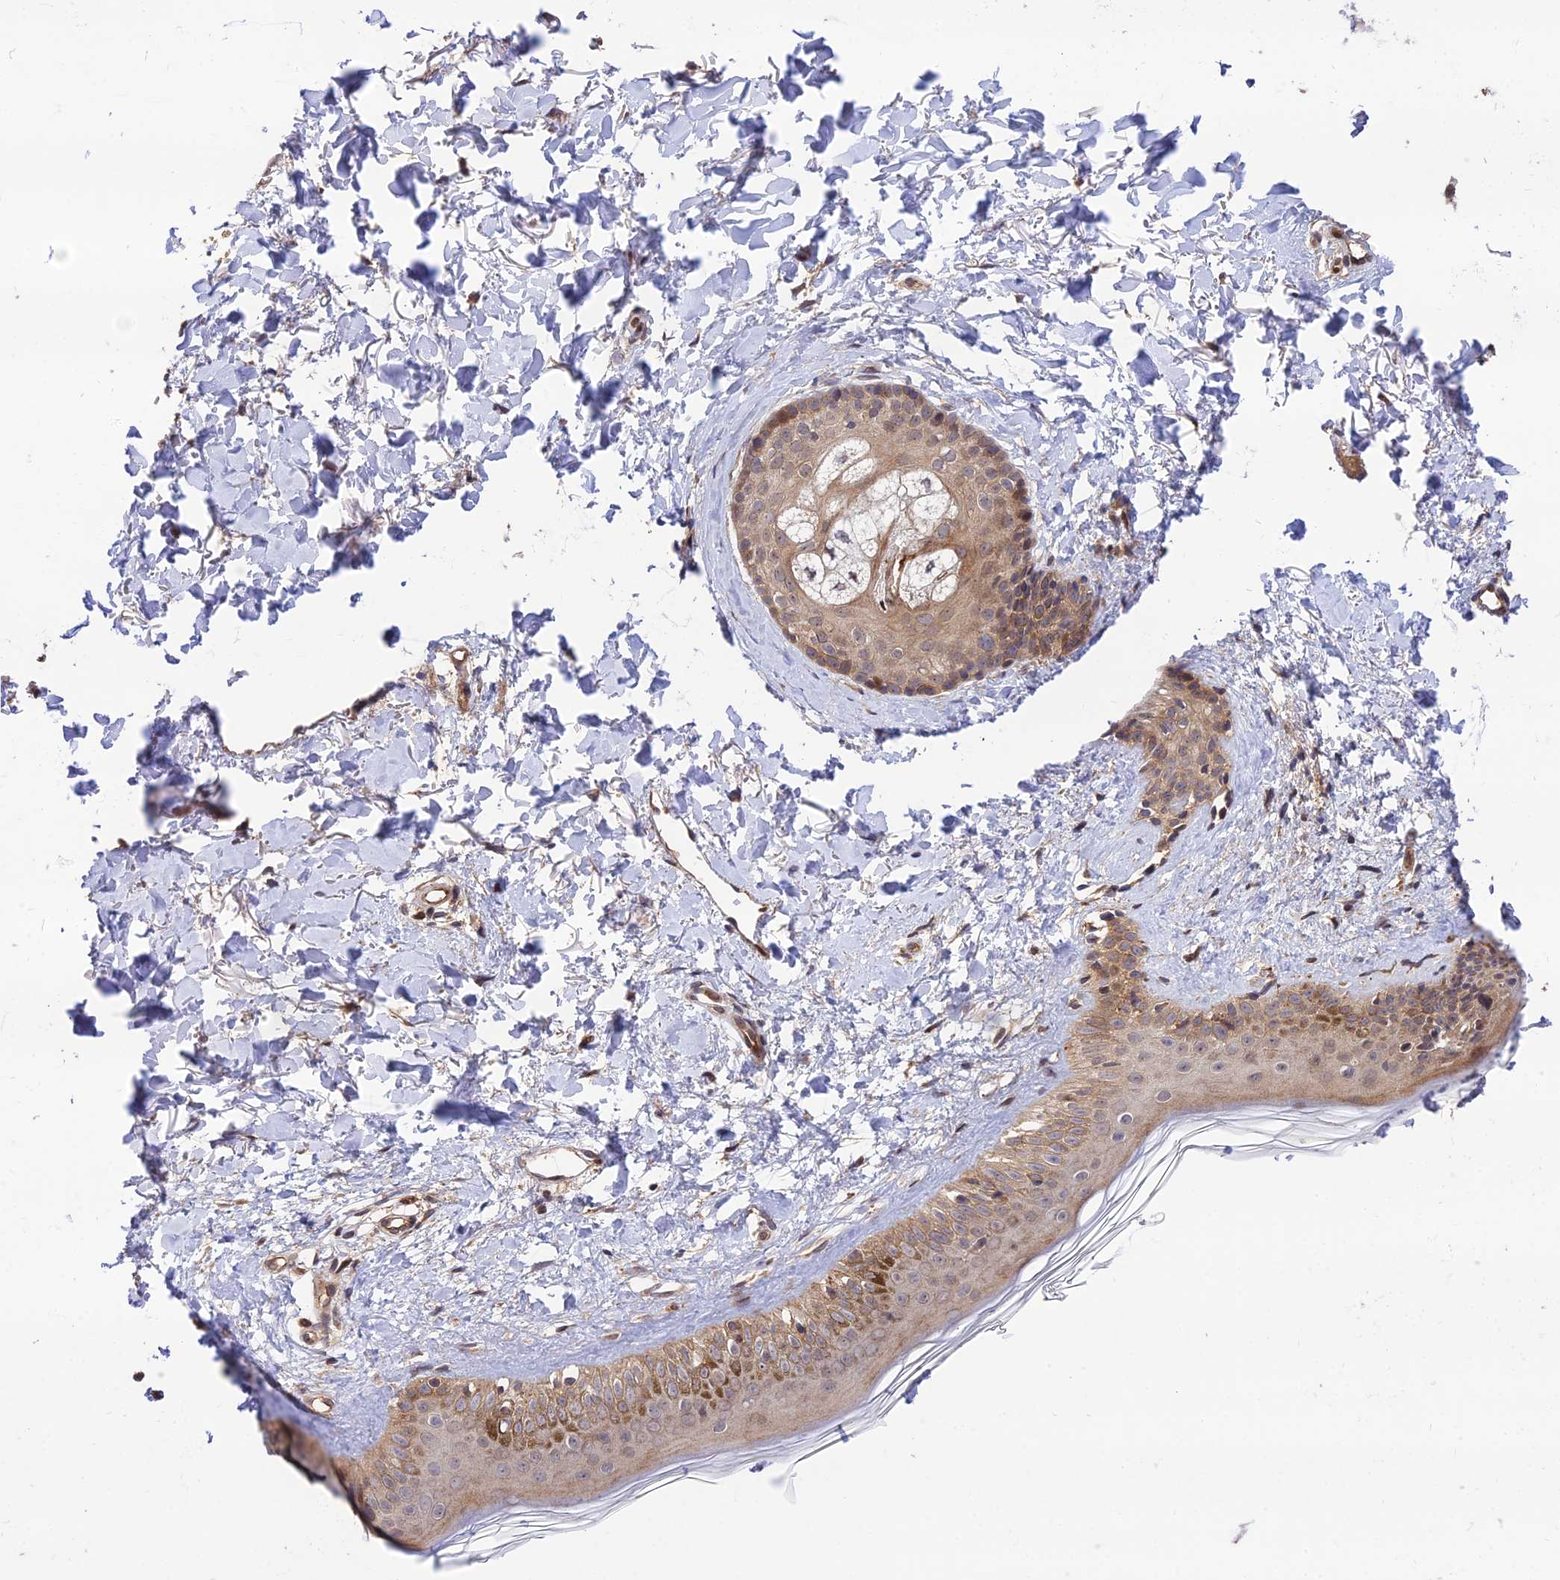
{"staining": {"intensity": "moderate", "quantity": ">75%", "location": "cytoplasmic/membranous"}, "tissue": "skin", "cell_type": "Fibroblasts", "image_type": "normal", "snomed": [{"axis": "morphology", "description": "Normal tissue, NOS"}, {"axis": "topography", "description": "Skin"}], "caption": "Moderate cytoplasmic/membranous positivity is seen in about >75% of fibroblasts in benign skin.", "gene": "SMG6", "patient": {"sex": "female", "age": 58}}